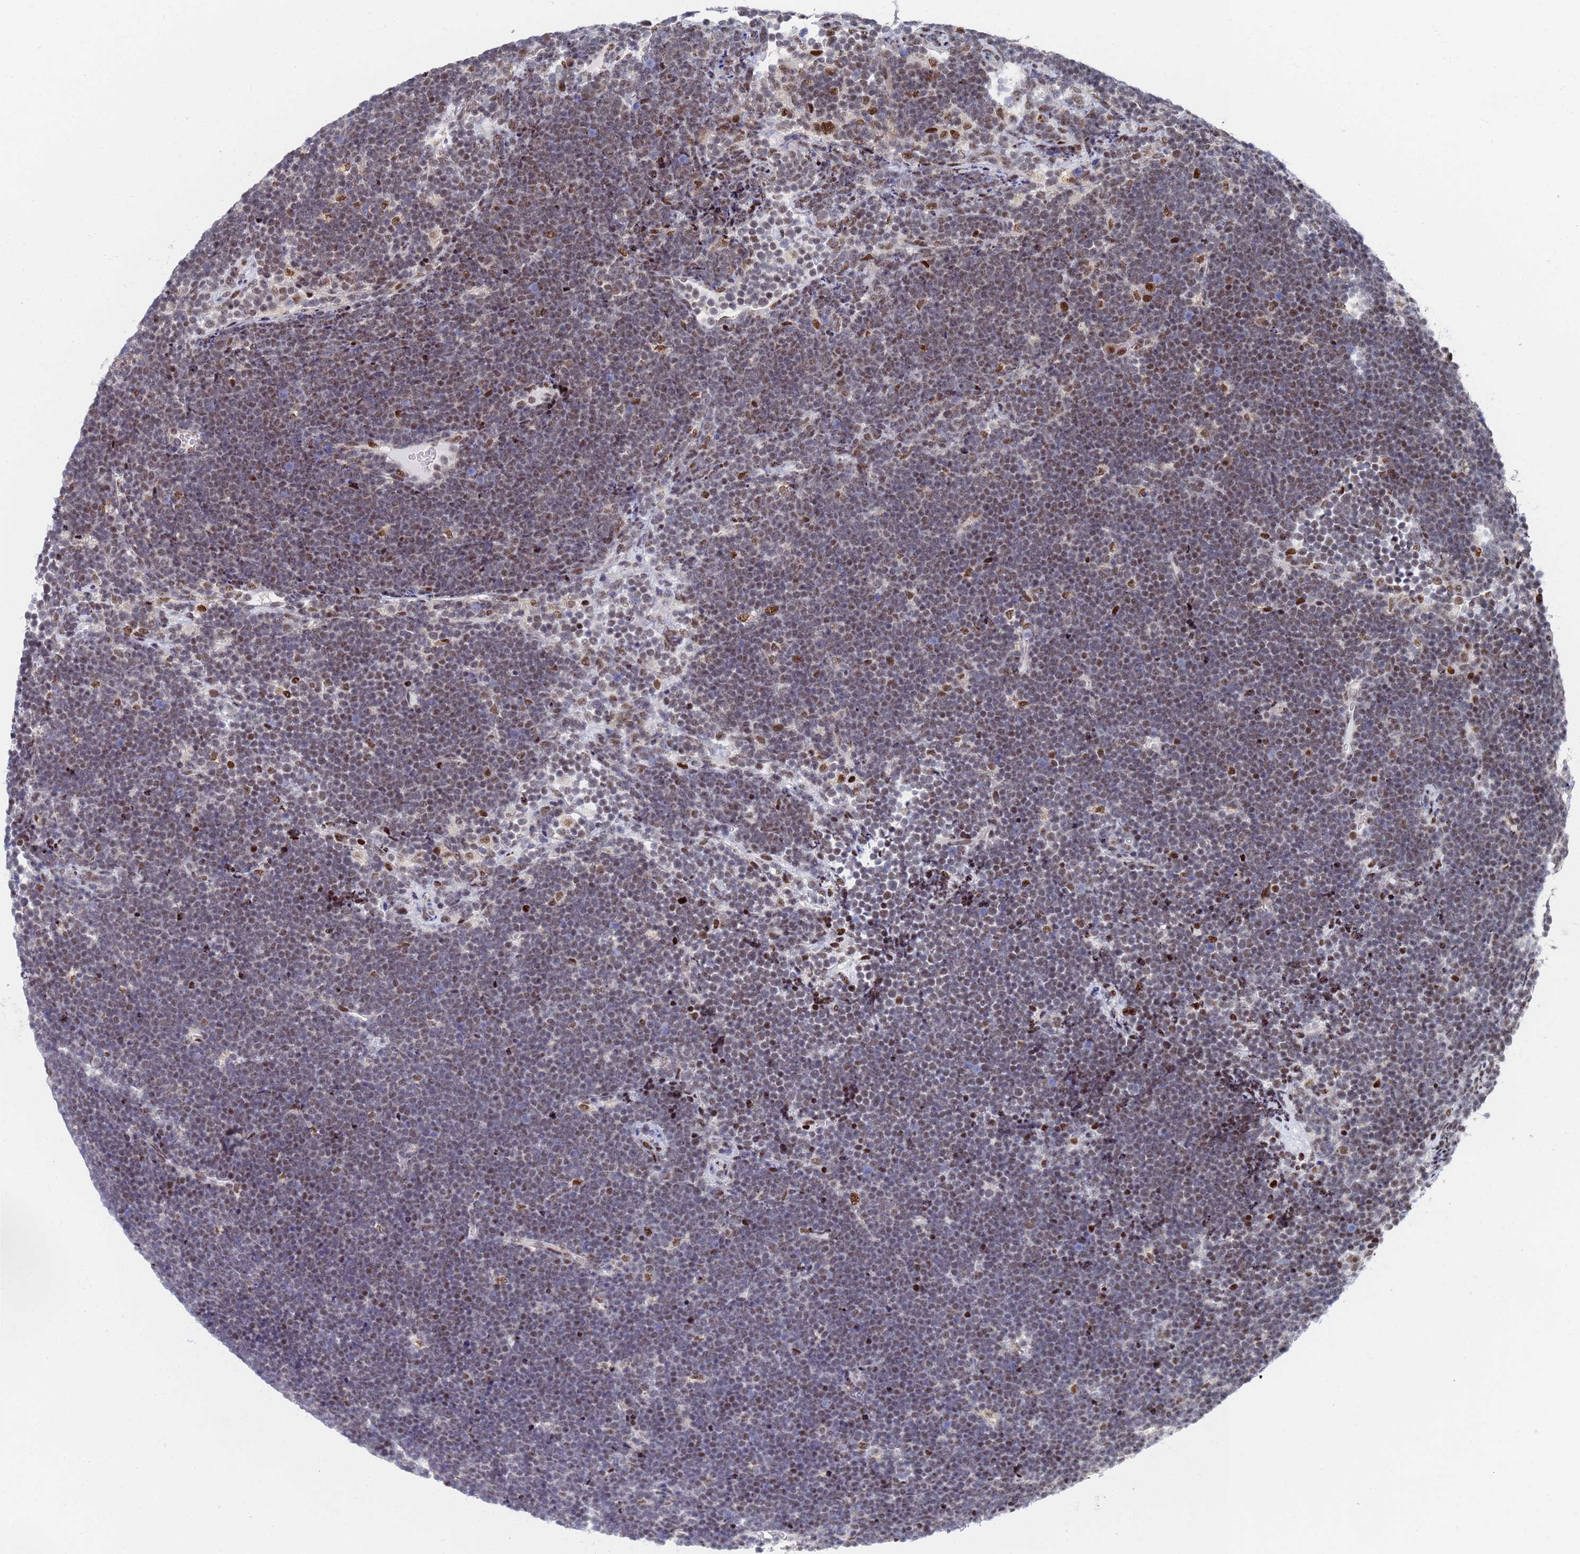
{"staining": {"intensity": "moderate", "quantity": "25%-75%", "location": "nuclear"}, "tissue": "lymphoma", "cell_type": "Tumor cells", "image_type": "cancer", "snomed": [{"axis": "morphology", "description": "Malignant lymphoma, non-Hodgkin's type, High grade"}, {"axis": "topography", "description": "Lymph node"}], "caption": "Protein staining of high-grade malignant lymphoma, non-Hodgkin's type tissue reveals moderate nuclear positivity in about 25%-75% of tumor cells.", "gene": "AP5Z1", "patient": {"sex": "male", "age": 13}}